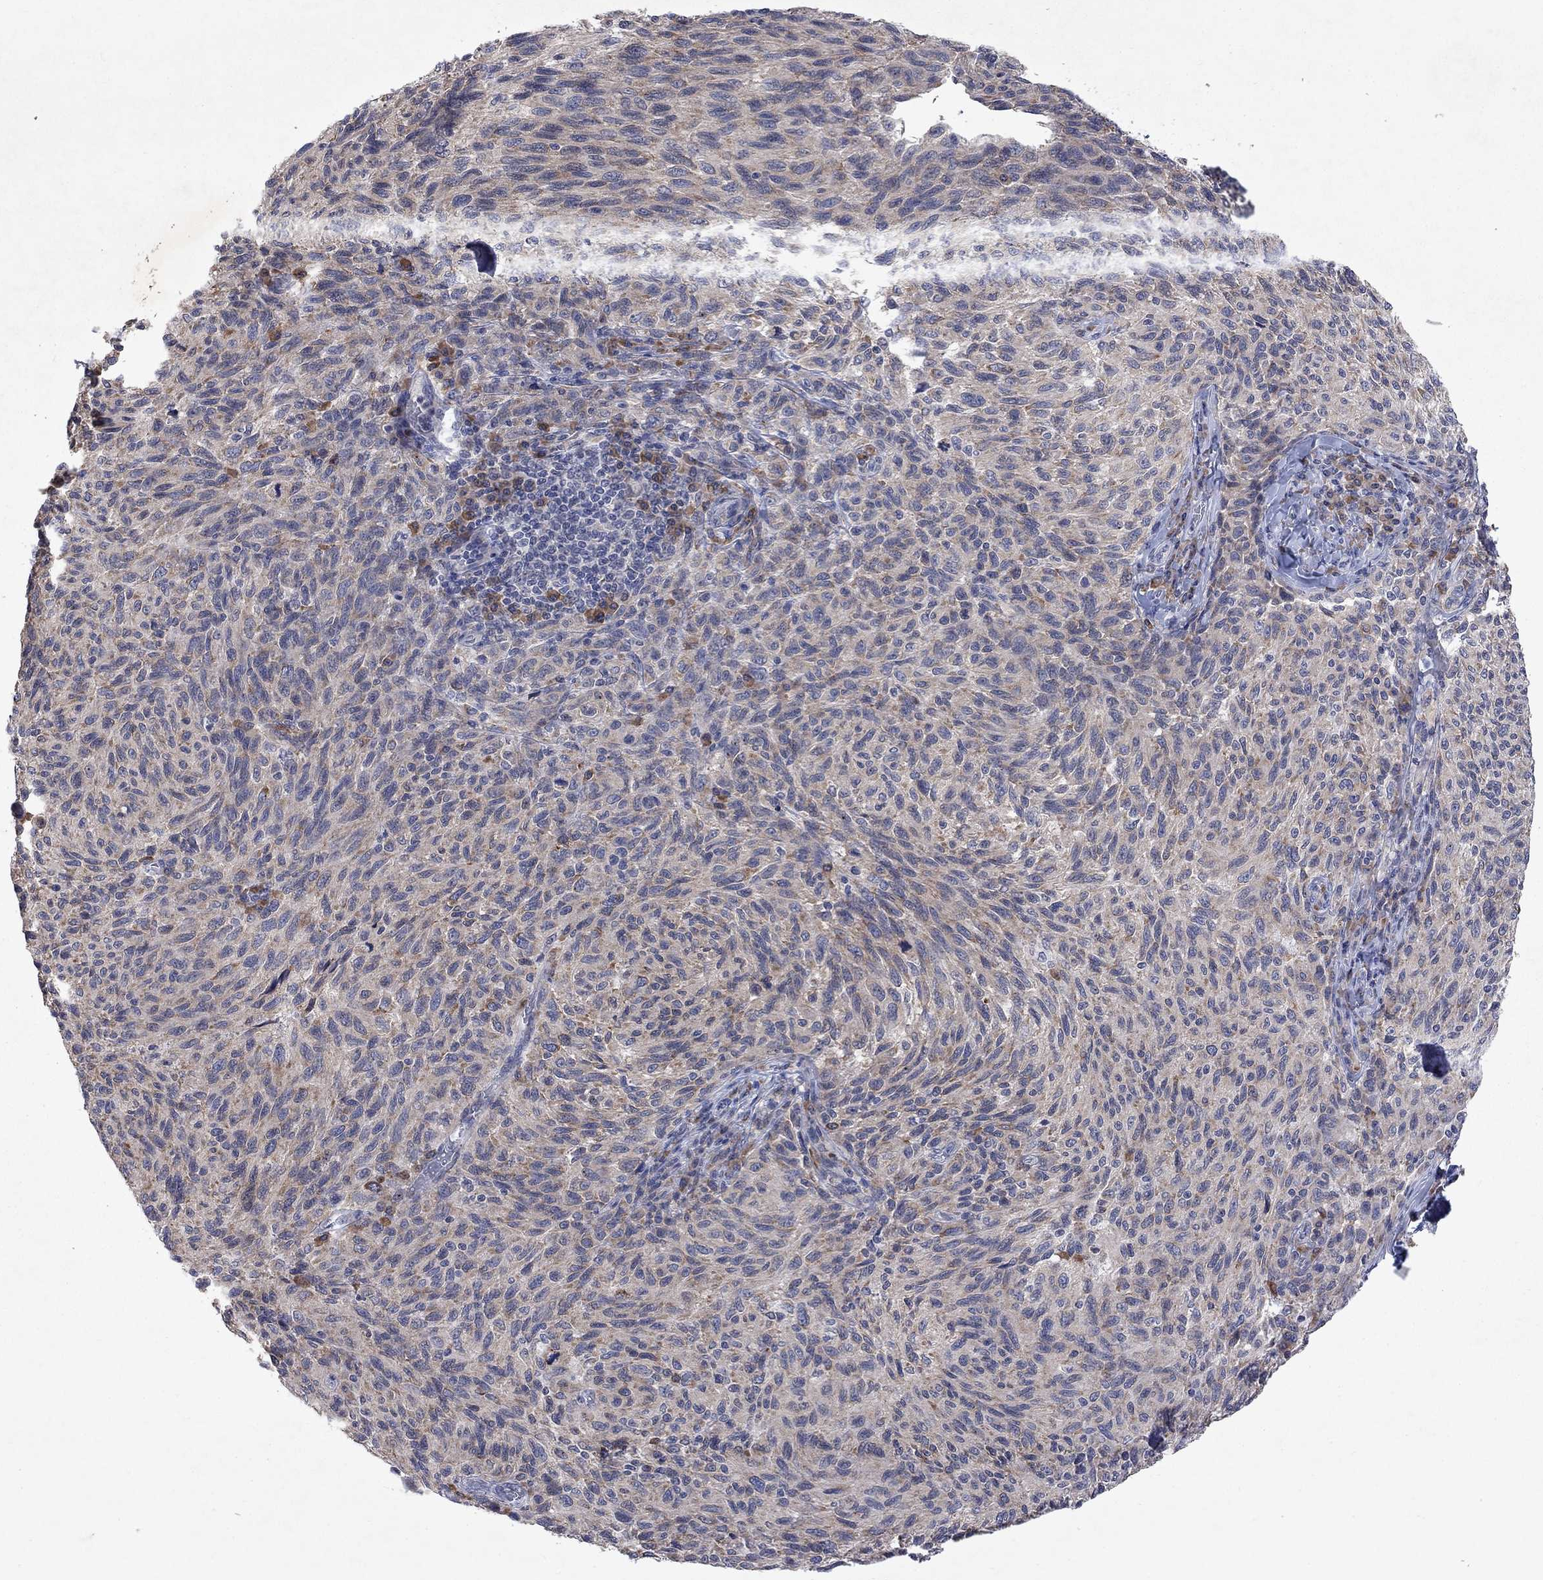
{"staining": {"intensity": "negative", "quantity": "none", "location": "none"}, "tissue": "melanoma", "cell_type": "Tumor cells", "image_type": "cancer", "snomed": [{"axis": "morphology", "description": "Malignant melanoma, NOS"}, {"axis": "topography", "description": "Skin"}], "caption": "Immunohistochemical staining of human melanoma shows no significant staining in tumor cells.", "gene": "TMEM97", "patient": {"sex": "female", "age": 73}}